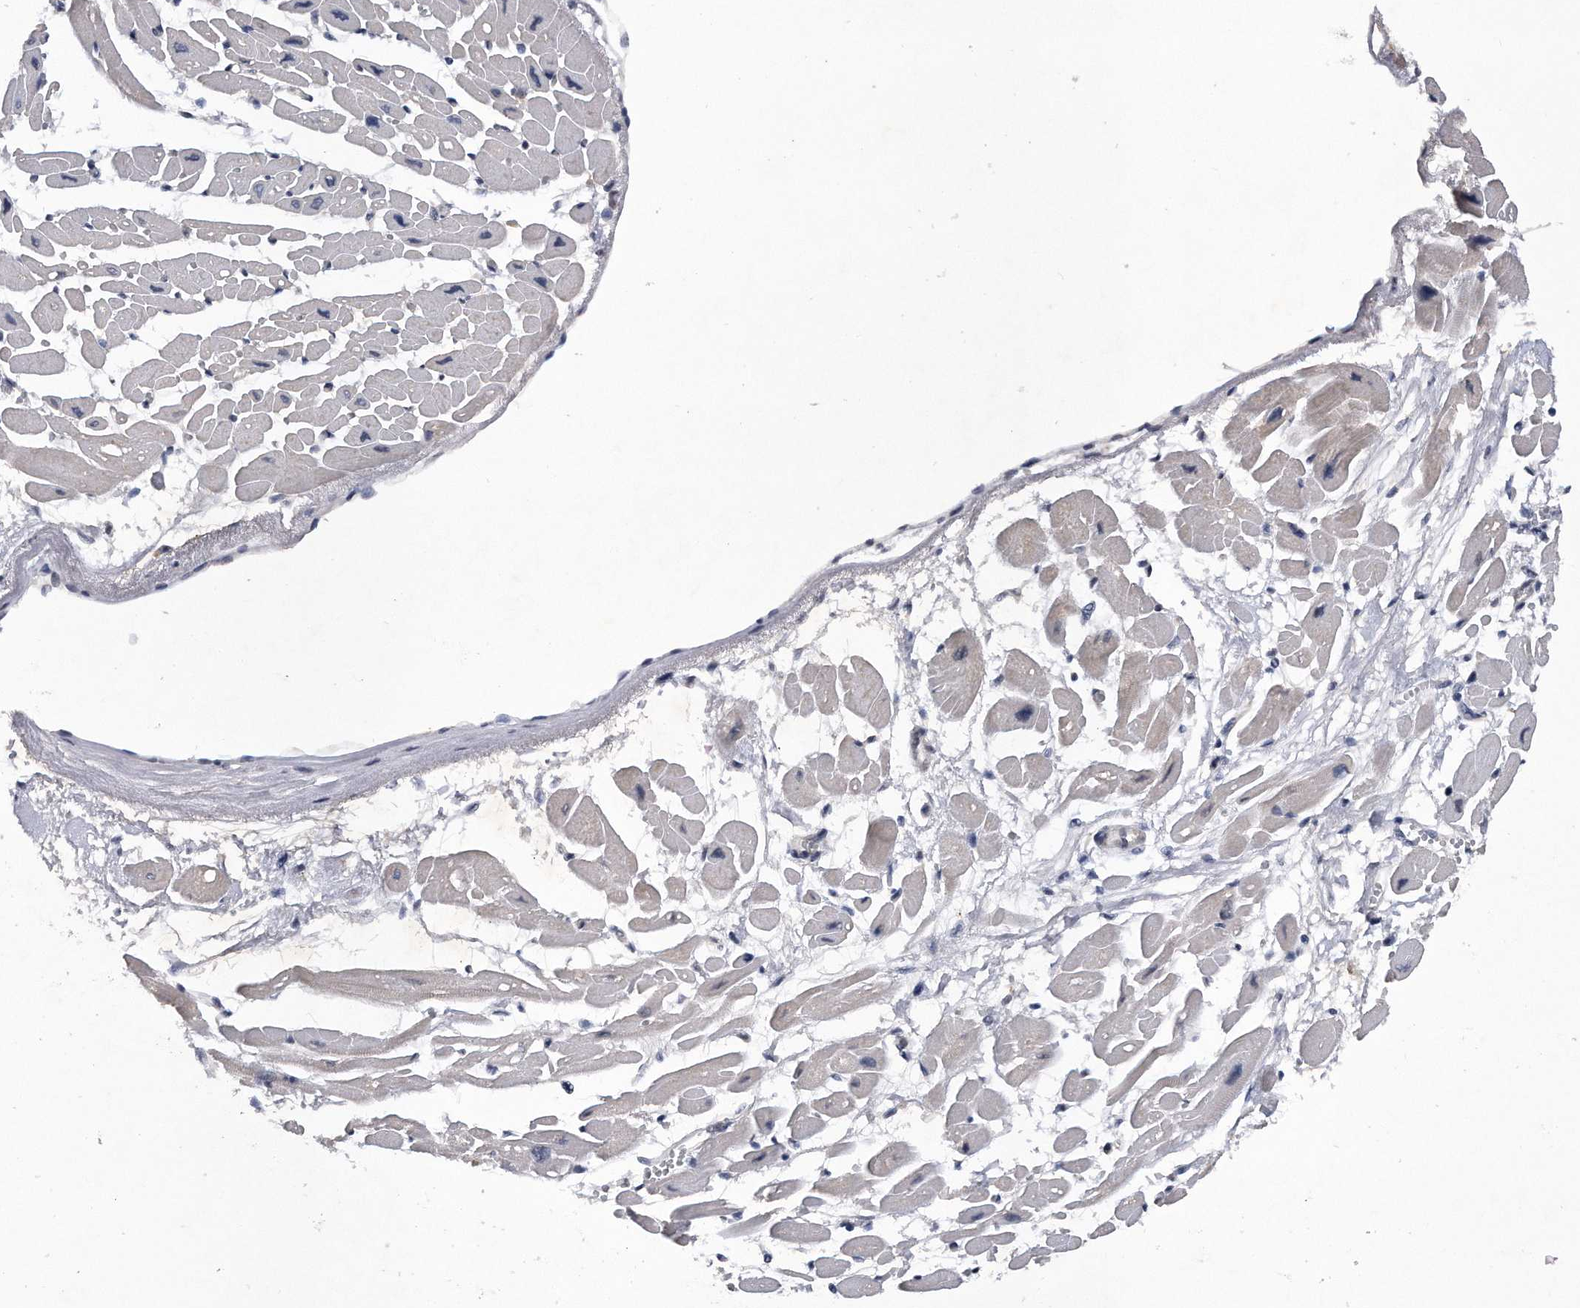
{"staining": {"intensity": "weak", "quantity": "<25%", "location": "cytoplasmic/membranous"}, "tissue": "heart muscle", "cell_type": "Cardiomyocytes", "image_type": "normal", "snomed": [{"axis": "morphology", "description": "Normal tissue, NOS"}, {"axis": "topography", "description": "Heart"}], "caption": "Immunohistochemical staining of normal heart muscle displays no significant expression in cardiomyocytes. (DAB IHC with hematoxylin counter stain).", "gene": "VIRMA", "patient": {"sex": "female", "age": 54}}